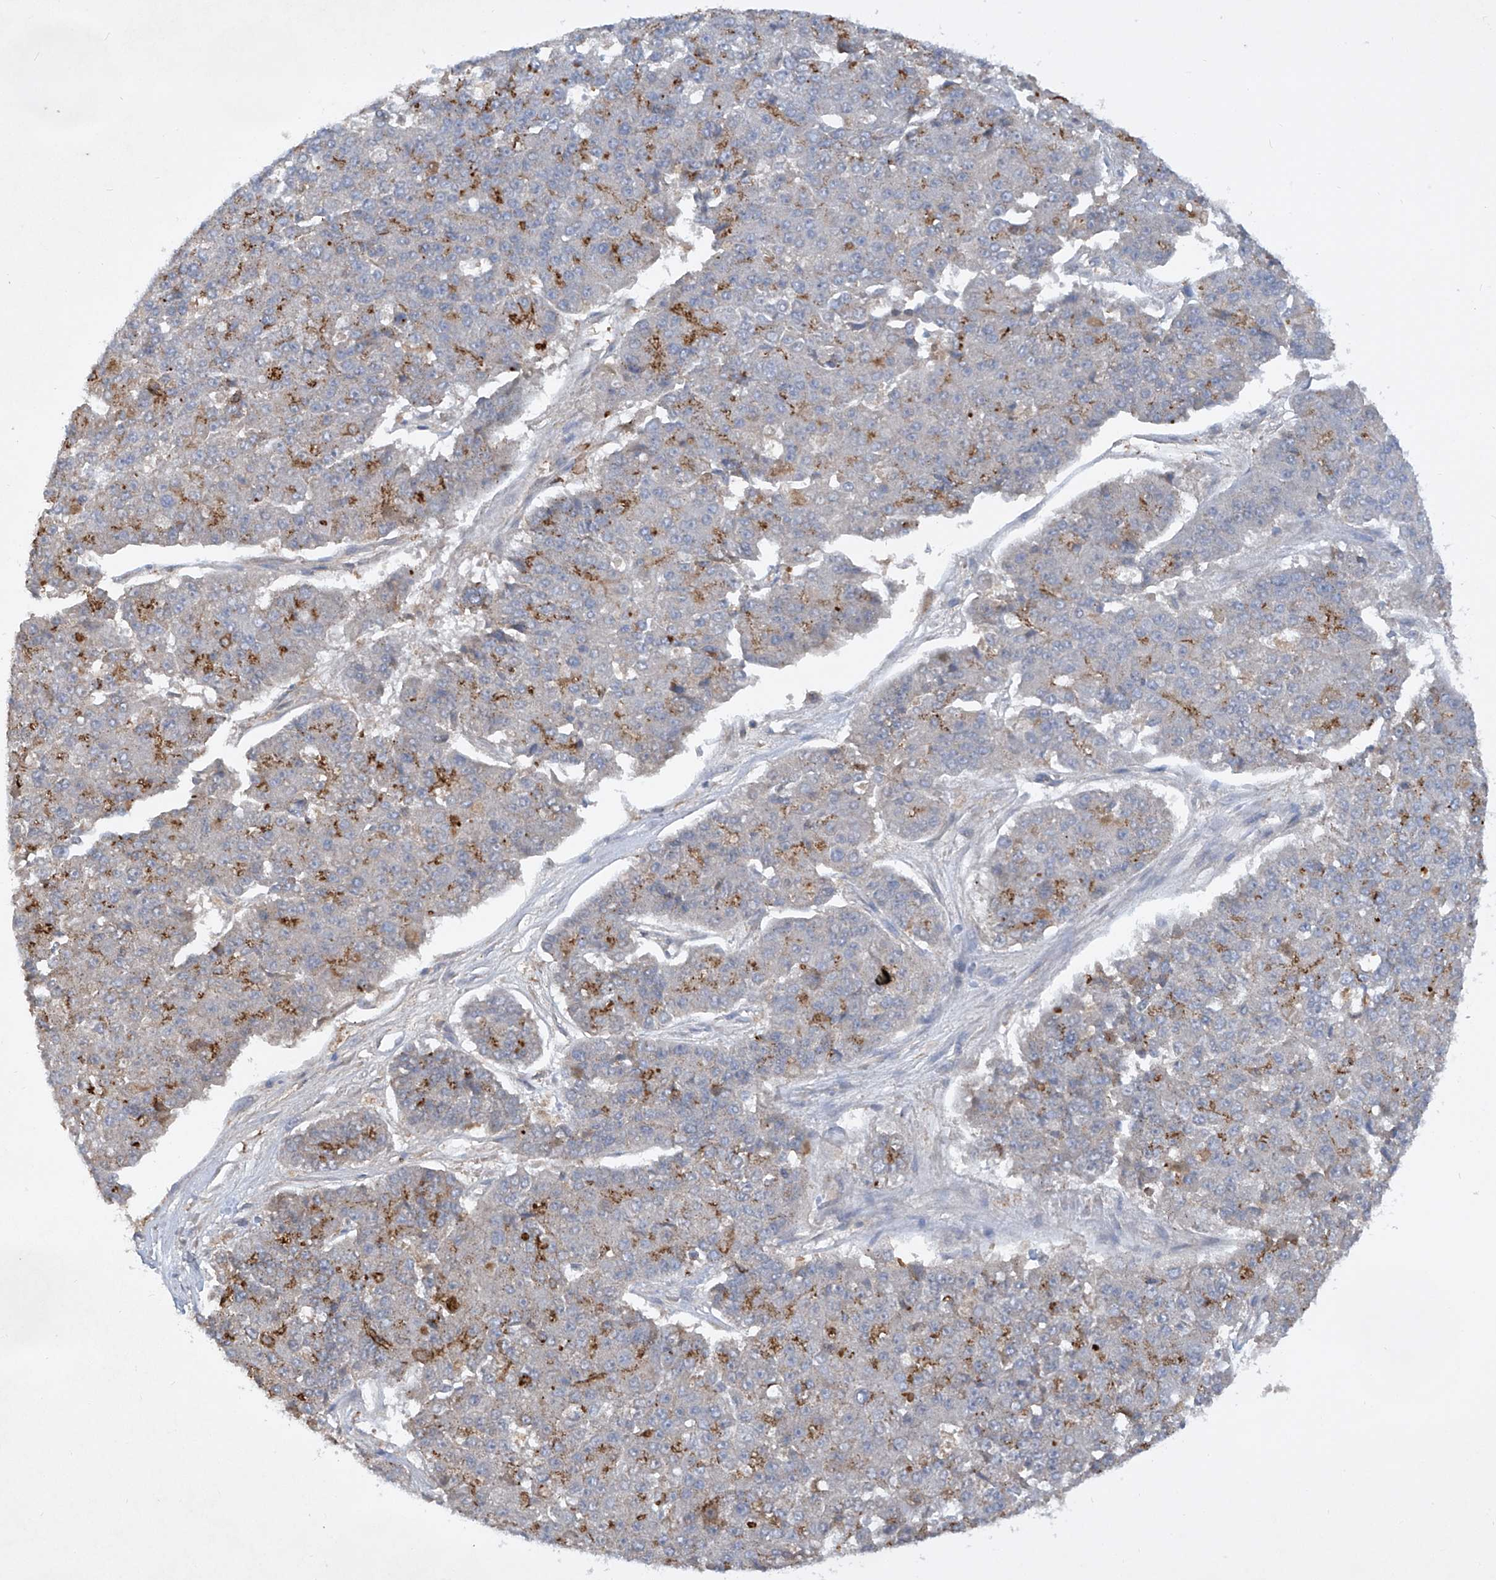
{"staining": {"intensity": "moderate", "quantity": "<25%", "location": "cytoplasmic/membranous"}, "tissue": "pancreatic cancer", "cell_type": "Tumor cells", "image_type": "cancer", "snomed": [{"axis": "morphology", "description": "Adenocarcinoma, NOS"}, {"axis": "topography", "description": "Pancreas"}], "caption": "The image demonstrates staining of pancreatic cancer, revealing moderate cytoplasmic/membranous protein positivity (brown color) within tumor cells.", "gene": "HAS3", "patient": {"sex": "male", "age": 50}}